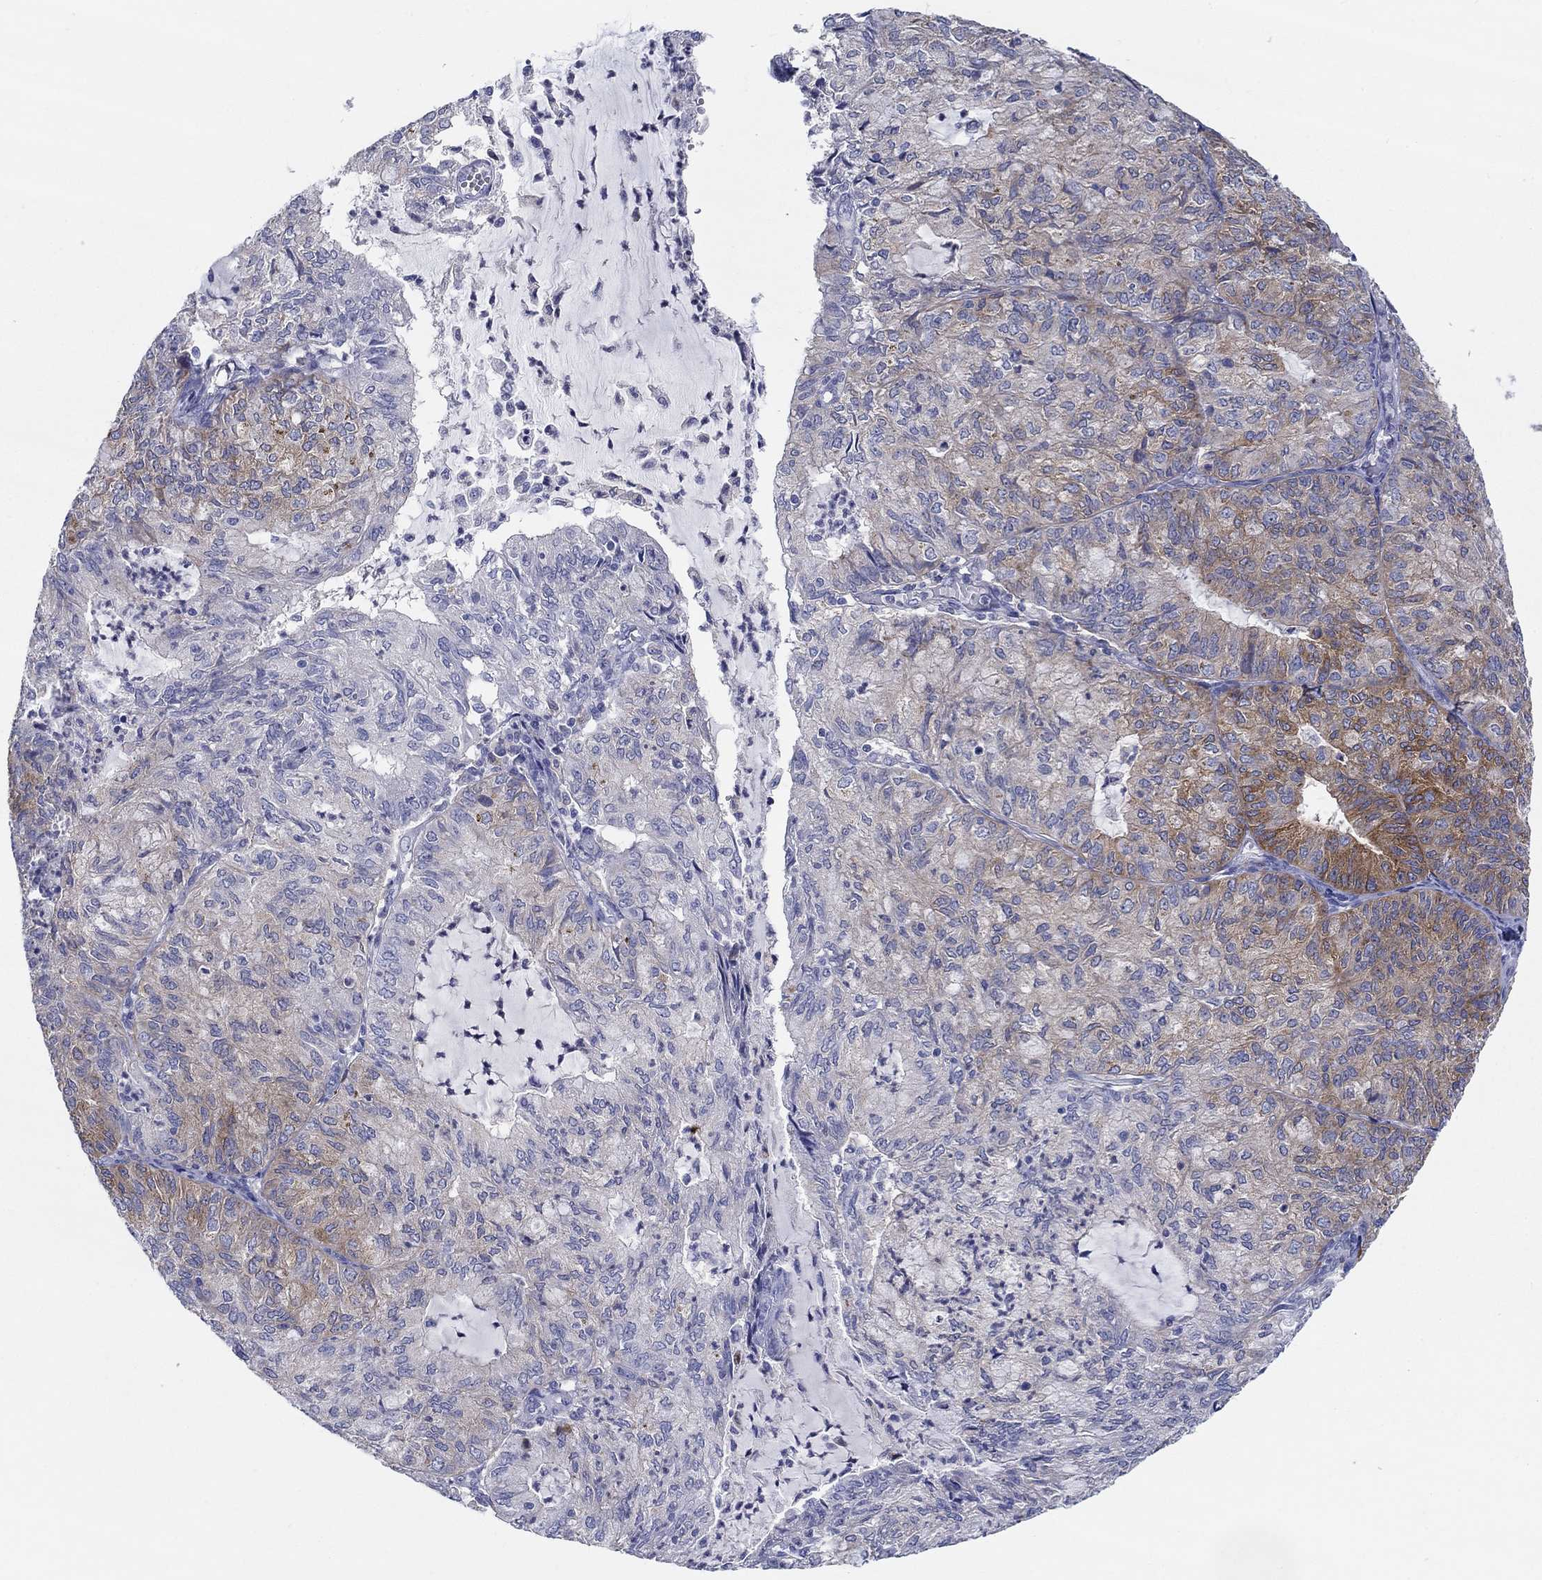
{"staining": {"intensity": "strong", "quantity": "<25%", "location": "cytoplasmic/membranous"}, "tissue": "endometrial cancer", "cell_type": "Tumor cells", "image_type": "cancer", "snomed": [{"axis": "morphology", "description": "Adenocarcinoma, NOS"}, {"axis": "topography", "description": "Endometrium"}], "caption": "A high-resolution micrograph shows IHC staining of endometrial adenocarcinoma, which exhibits strong cytoplasmic/membranous expression in about <25% of tumor cells.", "gene": "RAP1GAP", "patient": {"sex": "female", "age": 82}}